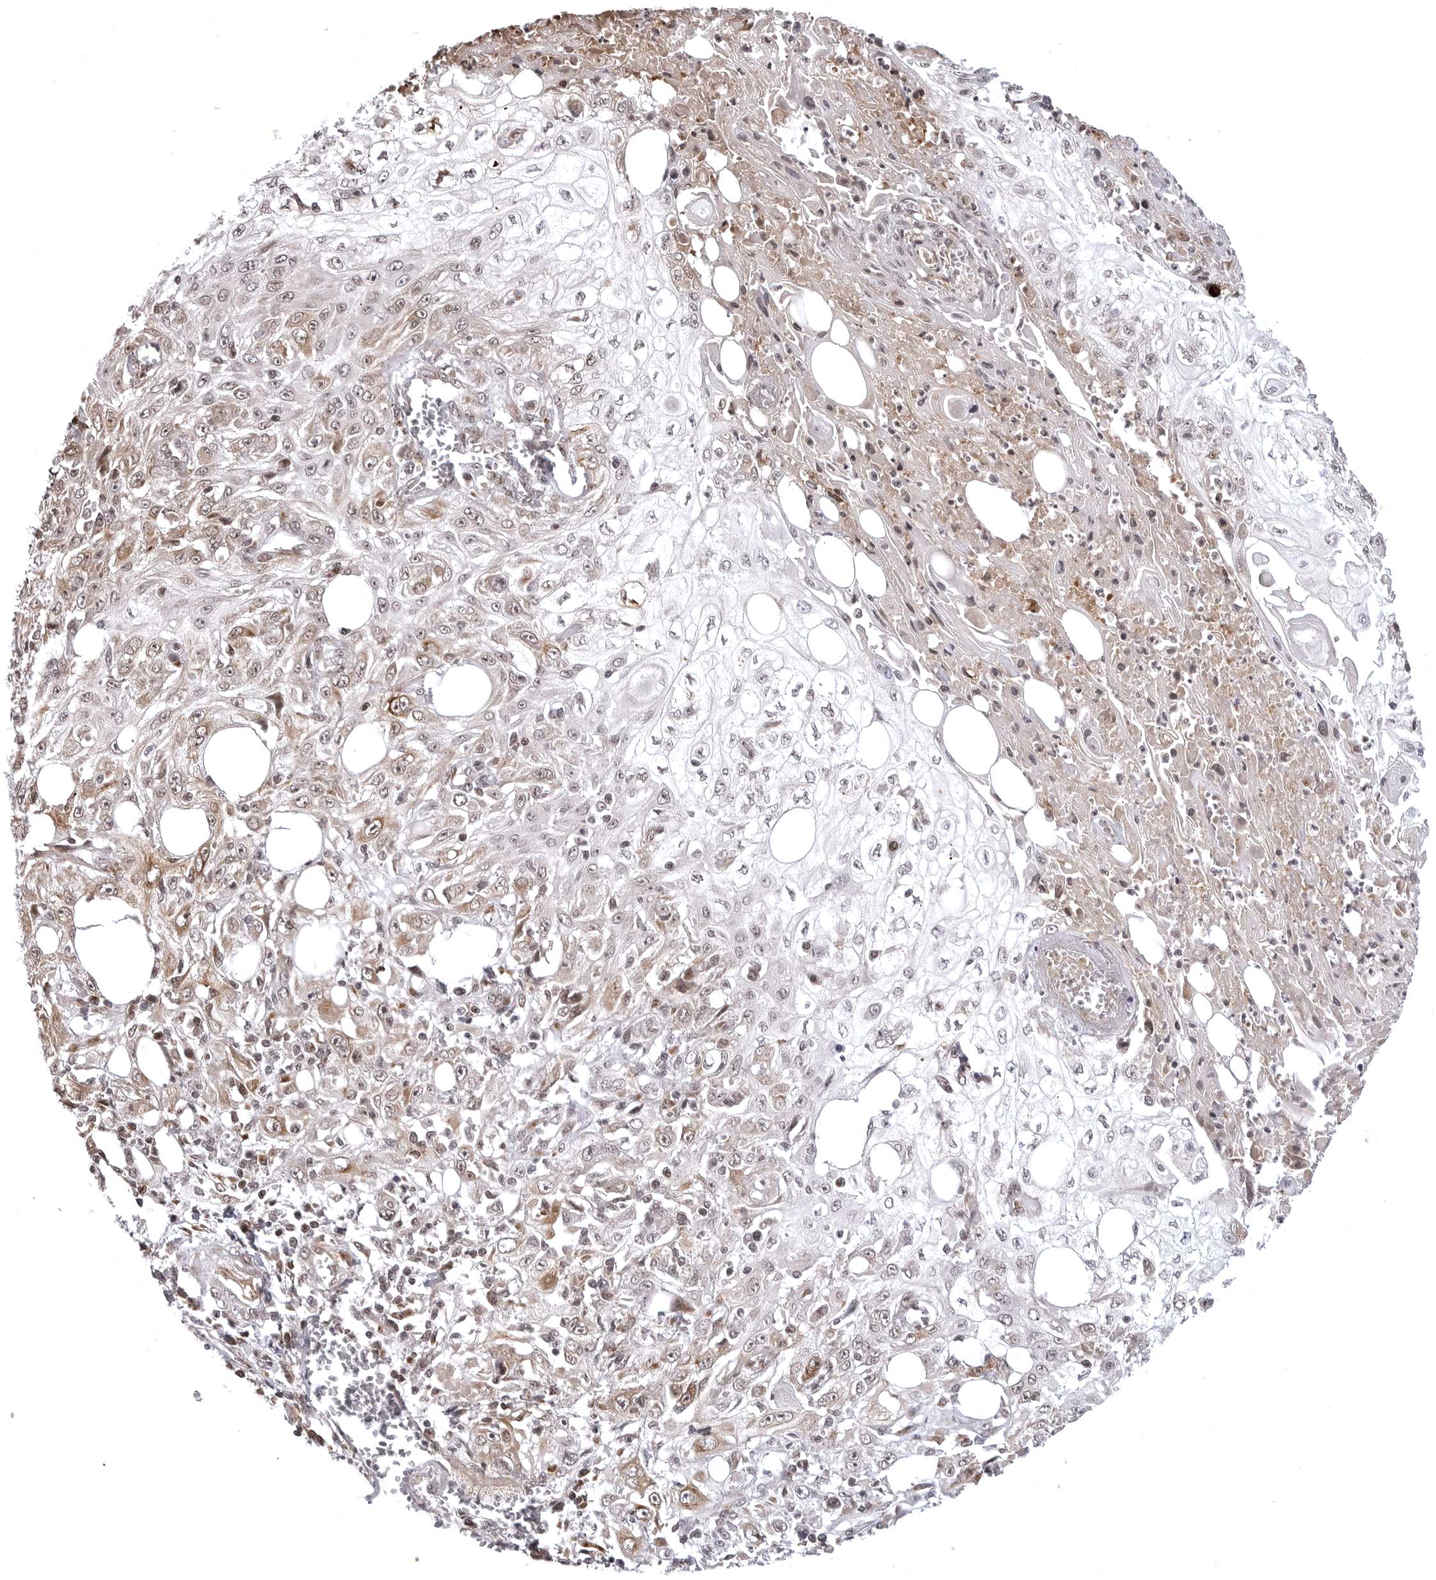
{"staining": {"intensity": "moderate", "quantity": "<25%", "location": "cytoplasmic/membranous,nuclear"}, "tissue": "skin cancer", "cell_type": "Tumor cells", "image_type": "cancer", "snomed": [{"axis": "morphology", "description": "Squamous cell carcinoma, NOS"}, {"axis": "morphology", "description": "Squamous cell carcinoma, metastatic, NOS"}, {"axis": "topography", "description": "Skin"}, {"axis": "topography", "description": "Lymph node"}], "caption": "The photomicrograph demonstrates staining of metastatic squamous cell carcinoma (skin), revealing moderate cytoplasmic/membranous and nuclear protein staining (brown color) within tumor cells.", "gene": "PHF3", "patient": {"sex": "male", "age": 75}}